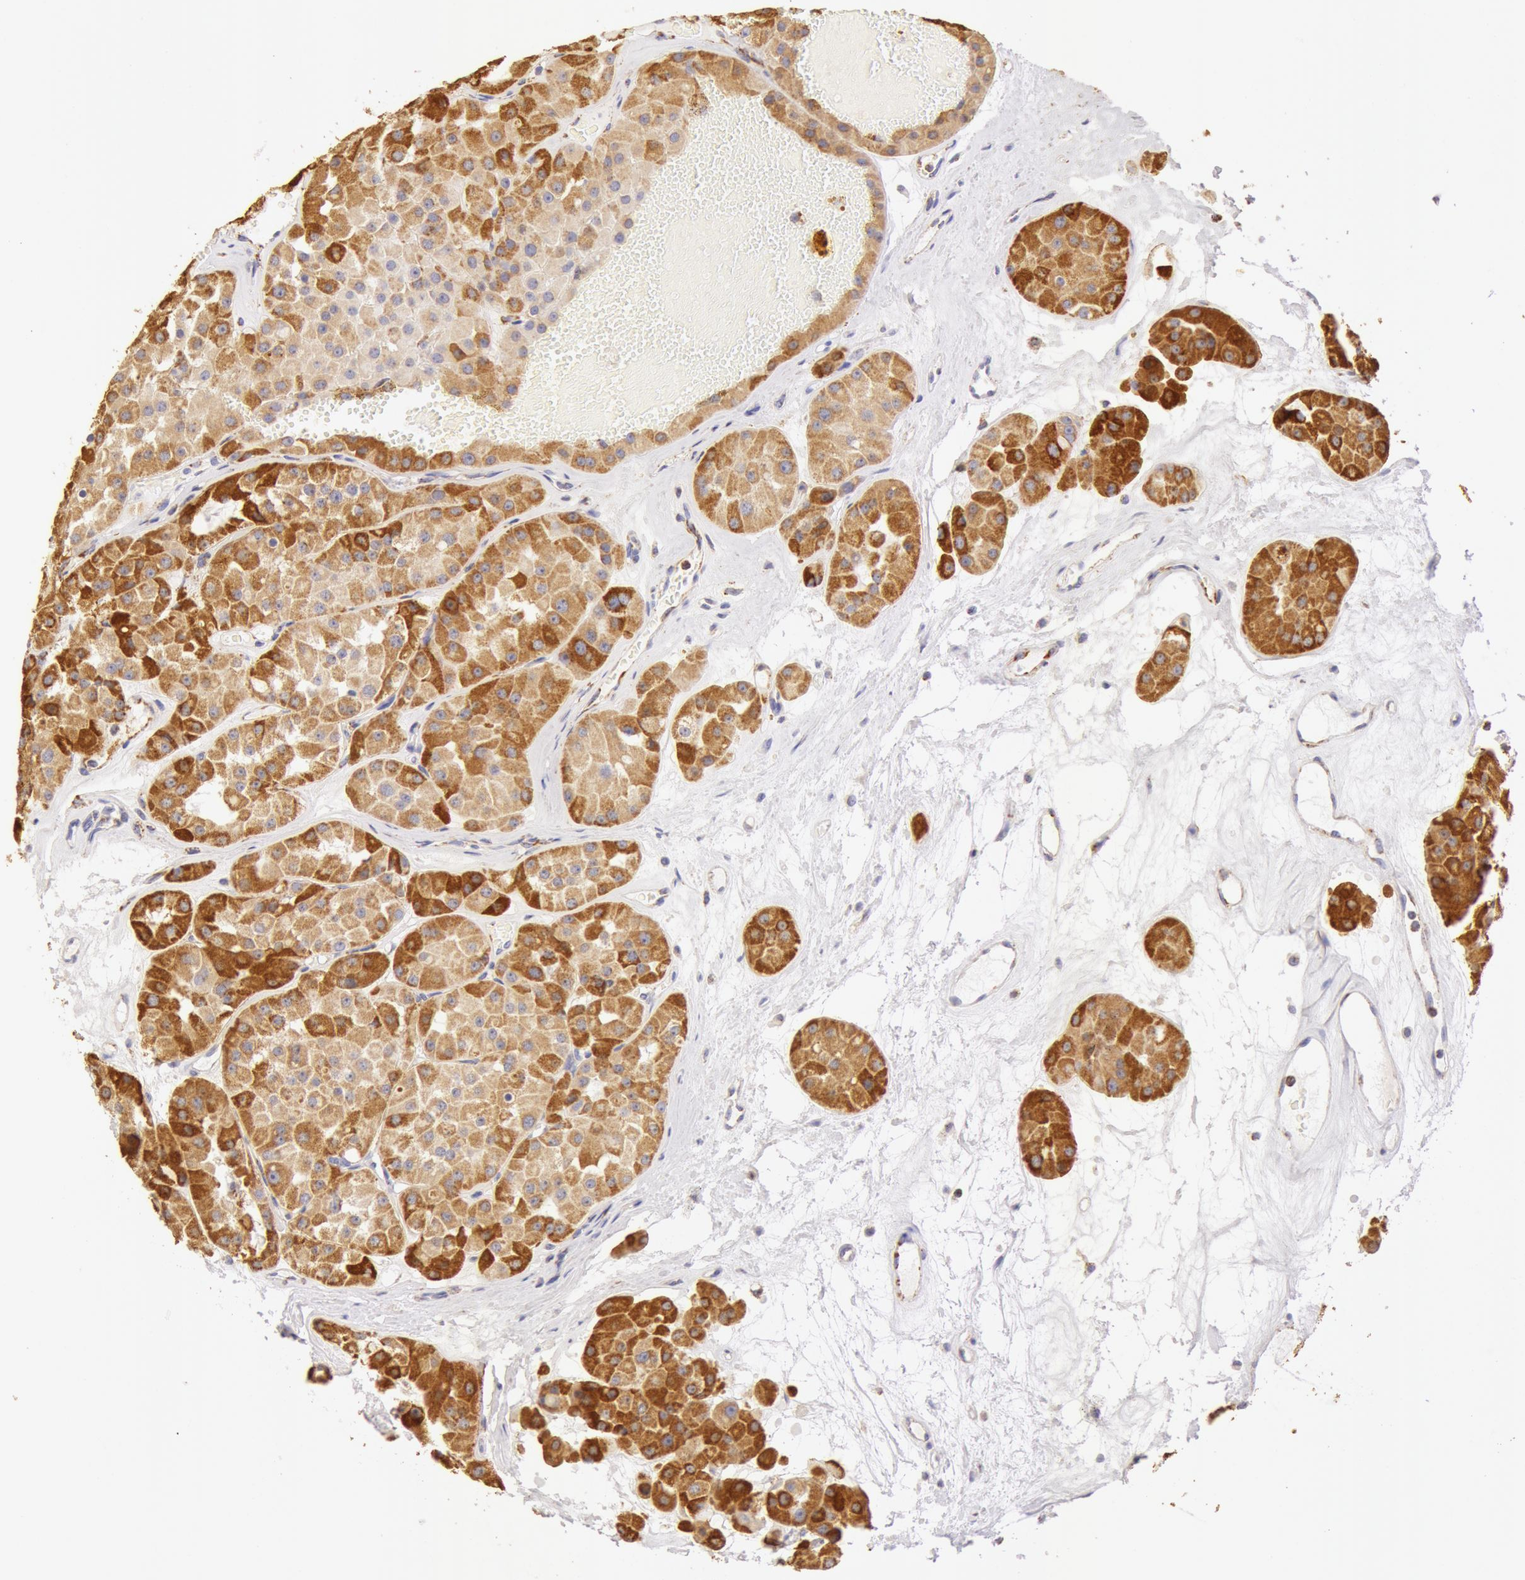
{"staining": {"intensity": "moderate", "quantity": ">75%", "location": "cytoplasmic/membranous"}, "tissue": "renal cancer", "cell_type": "Tumor cells", "image_type": "cancer", "snomed": [{"axis": "morphology", "description": "Adenocarcinoma, uncertain malignant potential"}, {"axis": "topography", "description": "Kidney"}], "caption": "Moderate cytoplasmic/membranous staining is appreciated in approximately >75% of tumor cells in renal cancer (adenocarcinoma,  uncertain malignant potential).", "gene": "ATP5F1B", "patient": {"sex": "male", "age": 63}}